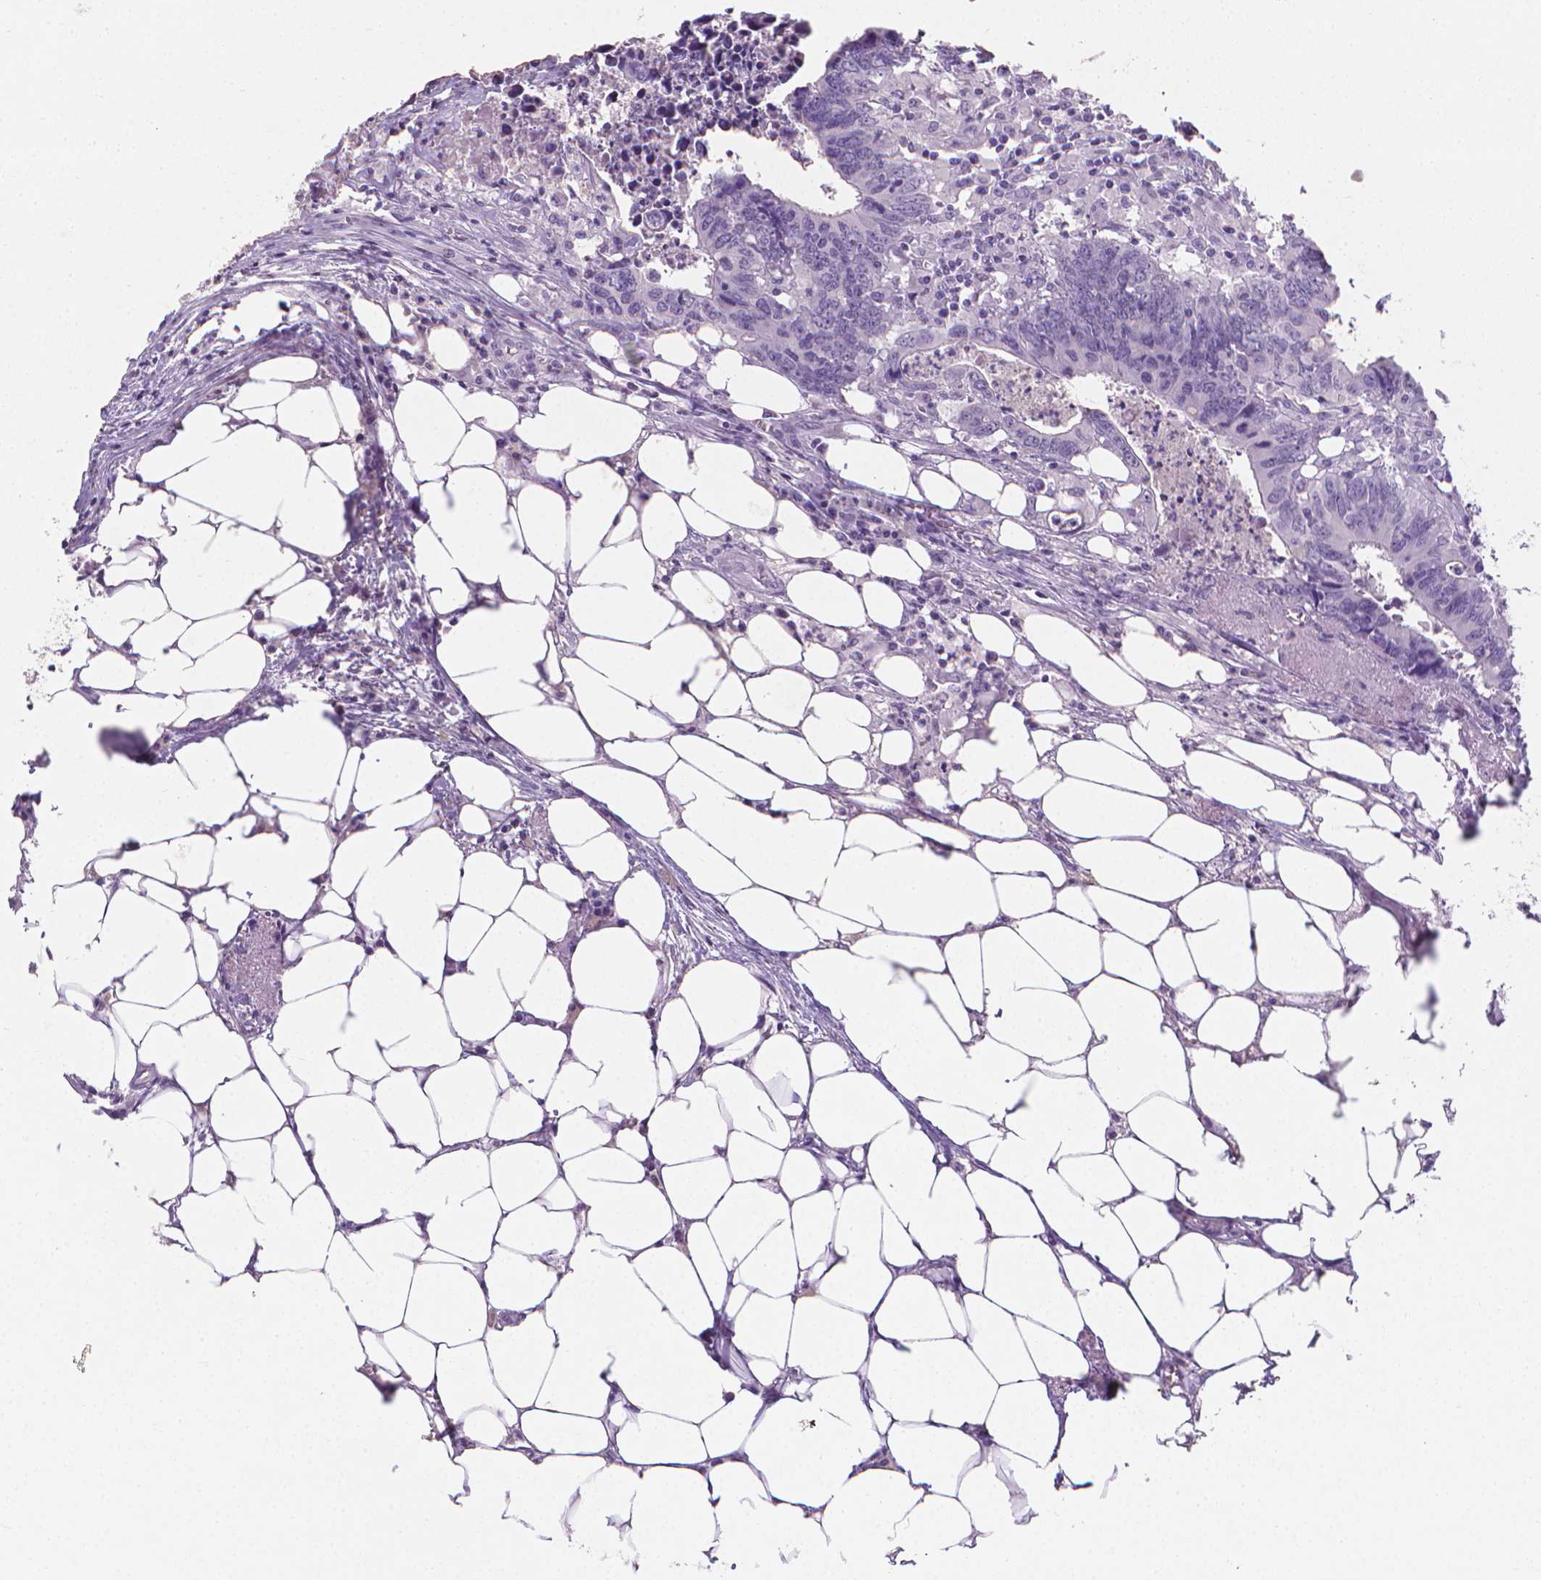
{"staining": {"intensity": "negative", "quantity": "none", "location": "none"}, "tissue": "colorectal cancer", "cell_type": "Tumor cells", "image_type": "cancer", "snomed": [{"axis": "morphology", "description": "Adenocarcinoma, NOS"}, {"axis": "topography", "description": "Colon"}], "caption": "The image exhibits no staining of tumor cells in colorectal cancer (adenocarcinoma).", "gene": "XPNPEP2", "patient": {"sex": "female", "age": 82}}